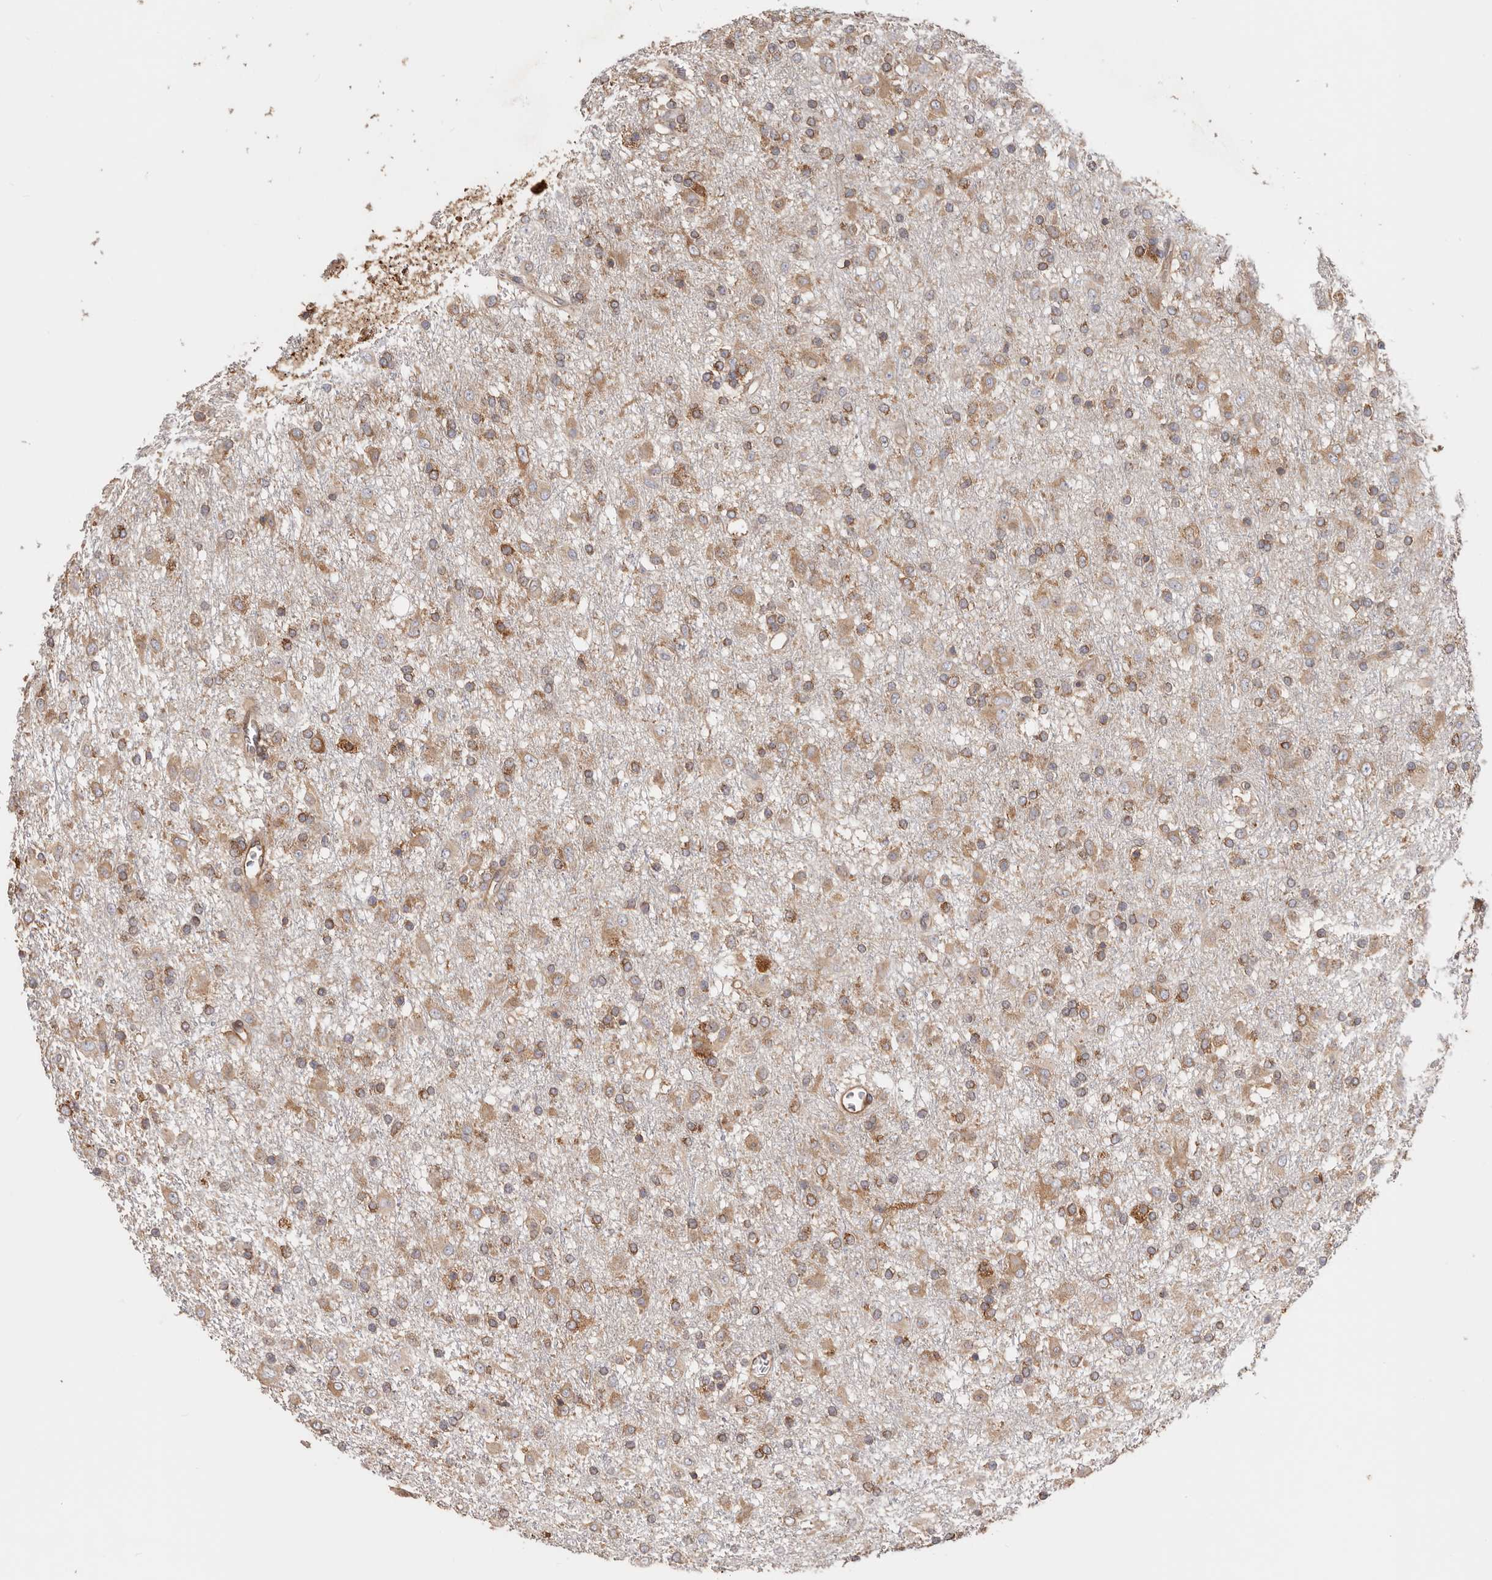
{"staining": {"intensity": "moderate", "quantity": ">75%", "location": "cytoplasmic/membranous"}, "tissue": "glioma", "cell_type": "Tumor cells", "image_type": "cancer", "snomed": [{"axis": "morphology", "description": "Glioma, malignant, Low grade"}, {"axis": "topography", "description": "Brain"}], "caption": "Glioma stained with DAB immunohistochemistry displays medium levels of moderate cytoplasmic/membranous expression in about >75% of tumor cells. The staining is performed using DAB (3,3'-diaminobenzidine) brown chromogen to label protein expression. The nuclei are counter-stained blue using hematoxylin.", "gene": "EPRS1", "patient": {"sex": "male", "age": 65}}